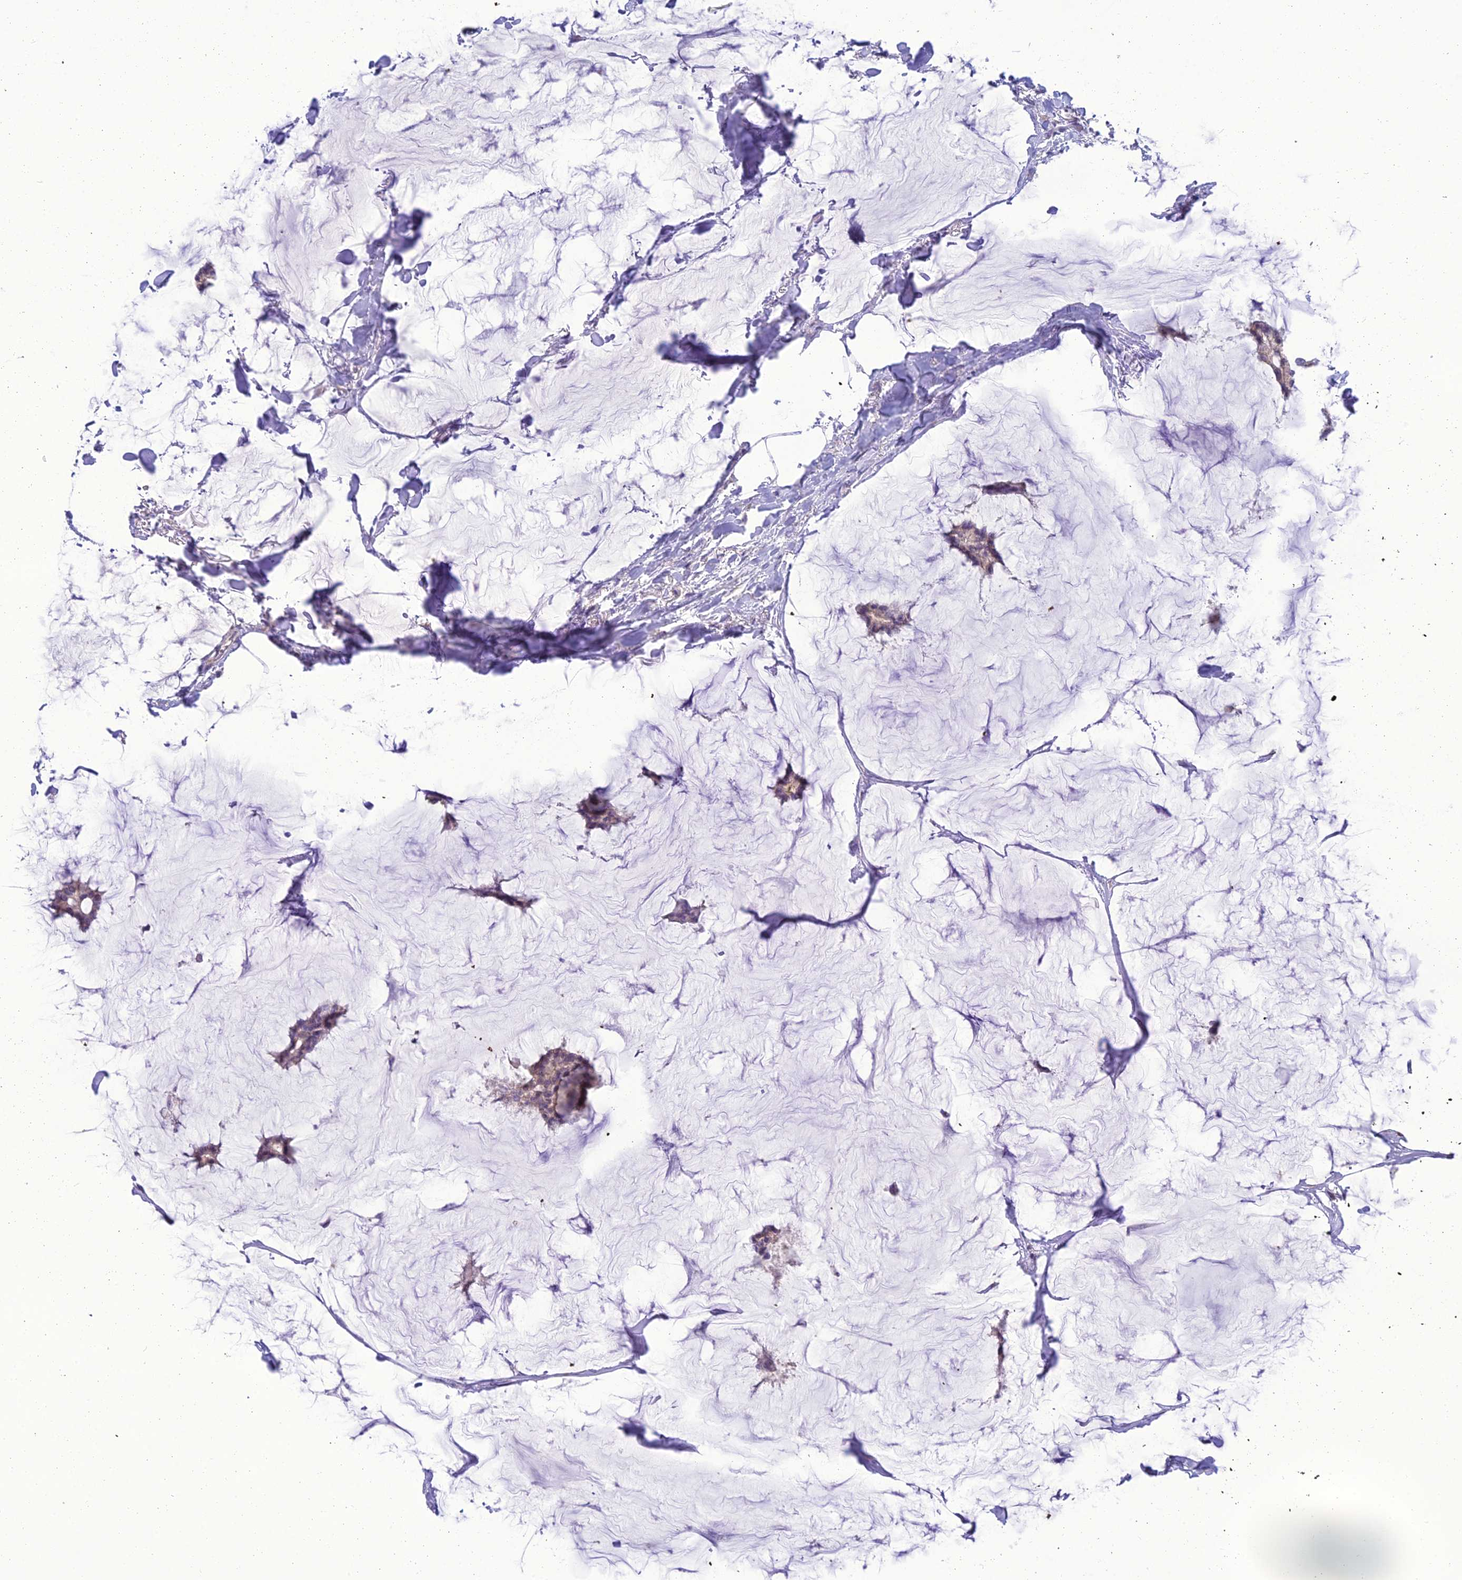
{"staining": {"intensity": "weak", "quantity": "<25%", "location": "cytoplasmic/membranous"}, "tissue": "breast cancer", "cell_type": "Tumor cells", "image_type": "cancer", "snomed": [{"axis": "morphology", "description": "Duct carcinoma"}, {"axis": "topography", "description": "Breast"}], "caption": "Tumor cells show no significant protein positivity in breast cancer (intraductal carcinoma).", "gene": "GOLPH3", "patient": {"sex": "female", "age": 93}}